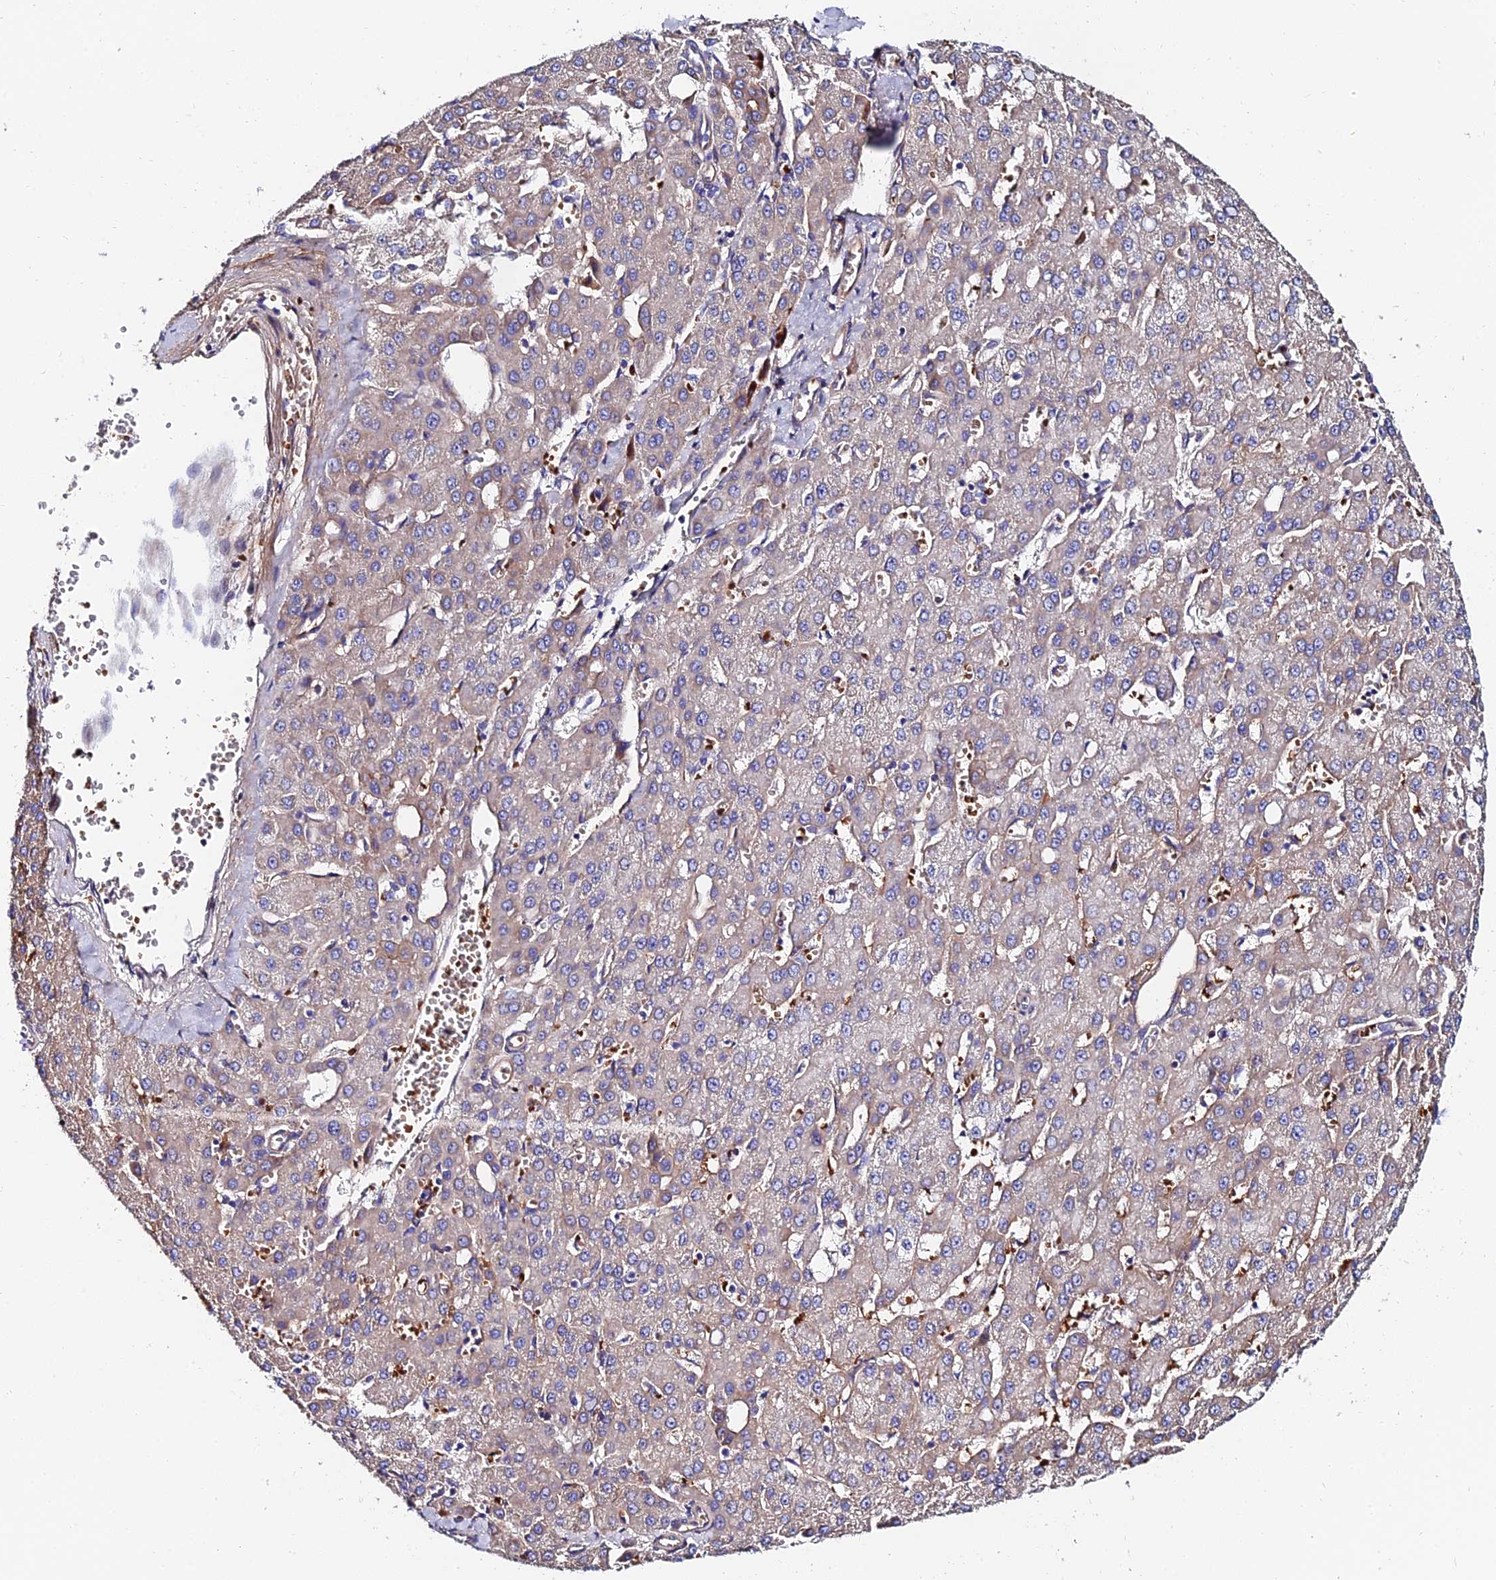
{"staining": {"intensity": "negative", "quantity": "none", "location": "none"}, "tissue": "liver cancer", "cell_type": "Tumor cells", "image_type": "cancer", "snomed": [{"axis": "morphology", "description": "Carcinoma, Hepatocellular, NOS"}, {"axis": "topography", "description": "Liver"}], "caption": "The histopathology image exhibits no significant positivity in tumor cells of liver hepatocellular carcinoma. (Stains: DAB immunohistochemistry with hematoxylin counter stain, Microscopy: brightfield microscopy at high magnification).", "gene": "ADGRF3", "patient": {"sex": "male", "age": 47}}